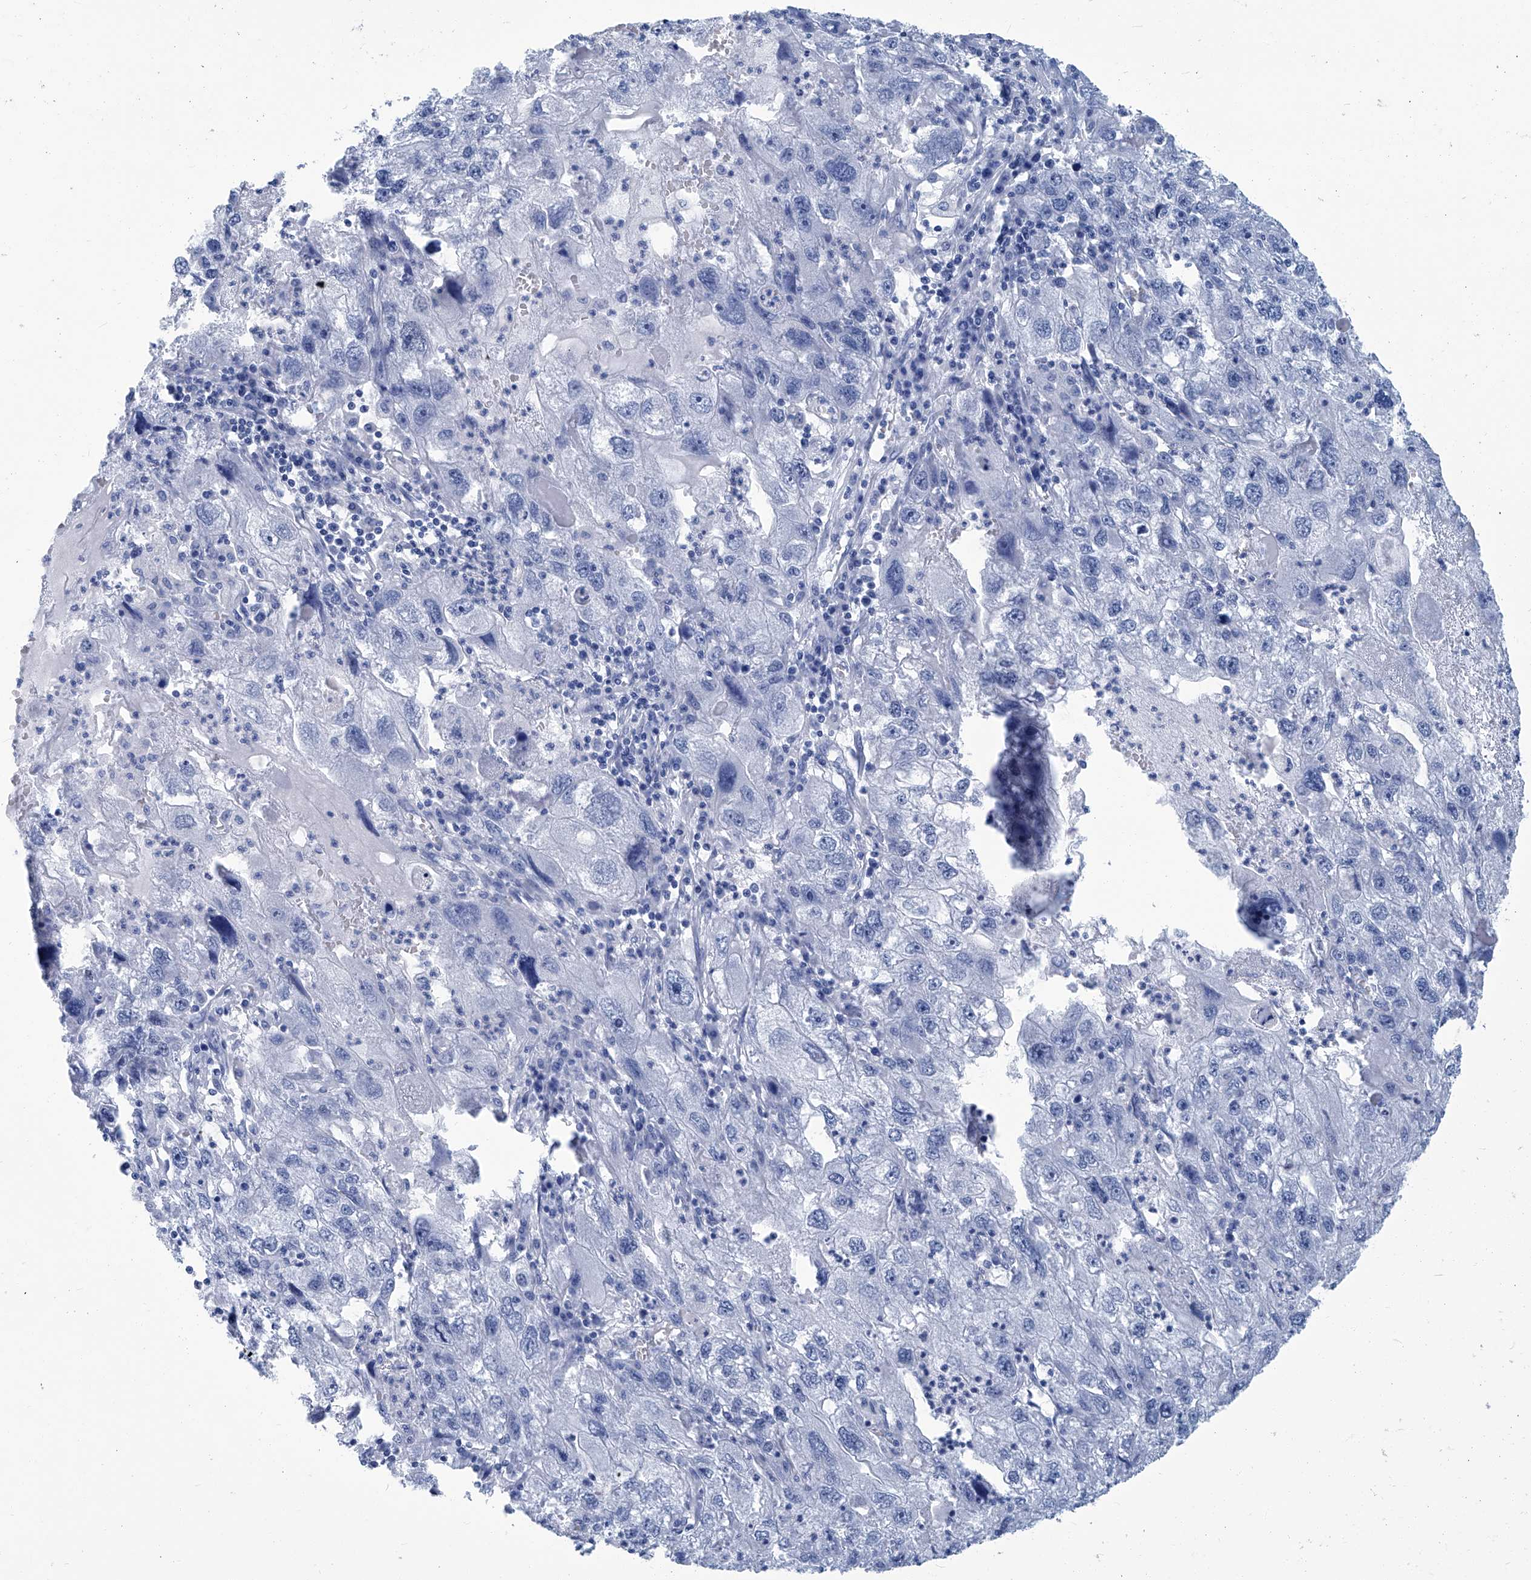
{"staining": {"intensity": "negative", "quantity": "none", "location": "none"}, "tissue": "endometrial cancer", "cell_type": "Tumor cells", "image_type": "cancer", "snomed": [{"axis": "morphology", "description": "Adenocarcinoma, NOS"}, {"axis": "topography", "description": "Endometrium"}], "caption": "Immunohistochemistry (IHC) histopathology image of endometrial cancer stained for a protein (brown), which reveals no expression in tumor cells.", "gene": "PFKL", "patient": {"sex": "female", "age": 49}}